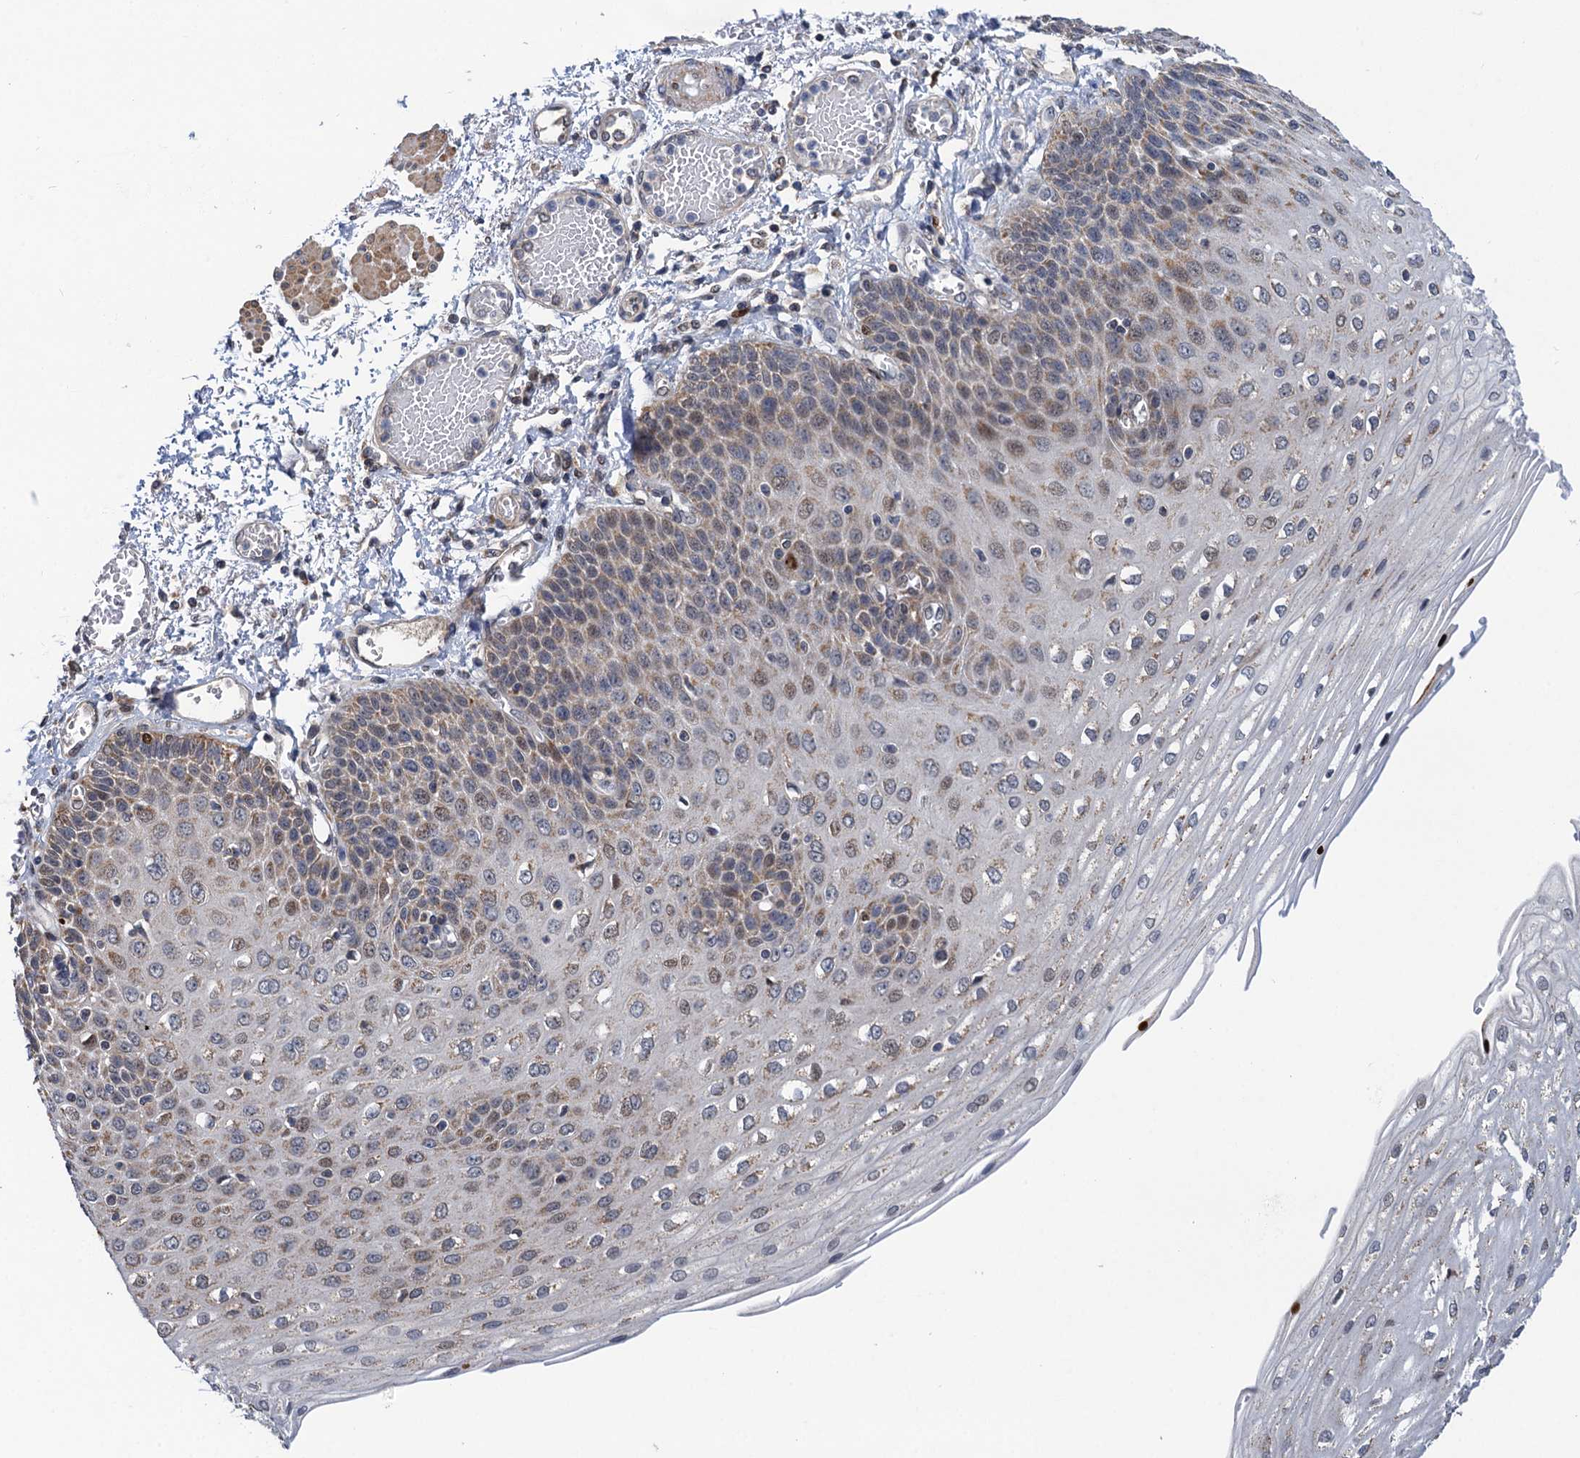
{"staining": {"intensity": "moderate", "quantity": "25%-75%", "location": "cytoplasmic/membranous,nuclear"}, "tissue": "esophagus", "cell_type": "Squamous epithelial cells", "image_type": "normal", "snomed": [{"axis": "morphology", "description": "Normal tissue, NOS"}, {"axis": "topography", "description": "Esophagus"}], "caption": "IHC staining of benign esophagus, which exhibits medium levels of moderate cytoplasmic/membranous,nuclear expression in about 25%-75% of squamous epithelial cells indicating moderate cytoplasmic/membranous,nuclear protein expression. The staining was performed using DAB (brown) for protein detection and nuclei were counterstained in hematoxylin (blue).", "gene": "CMPK2", "patient": {"sex": "male", "age": 81}}